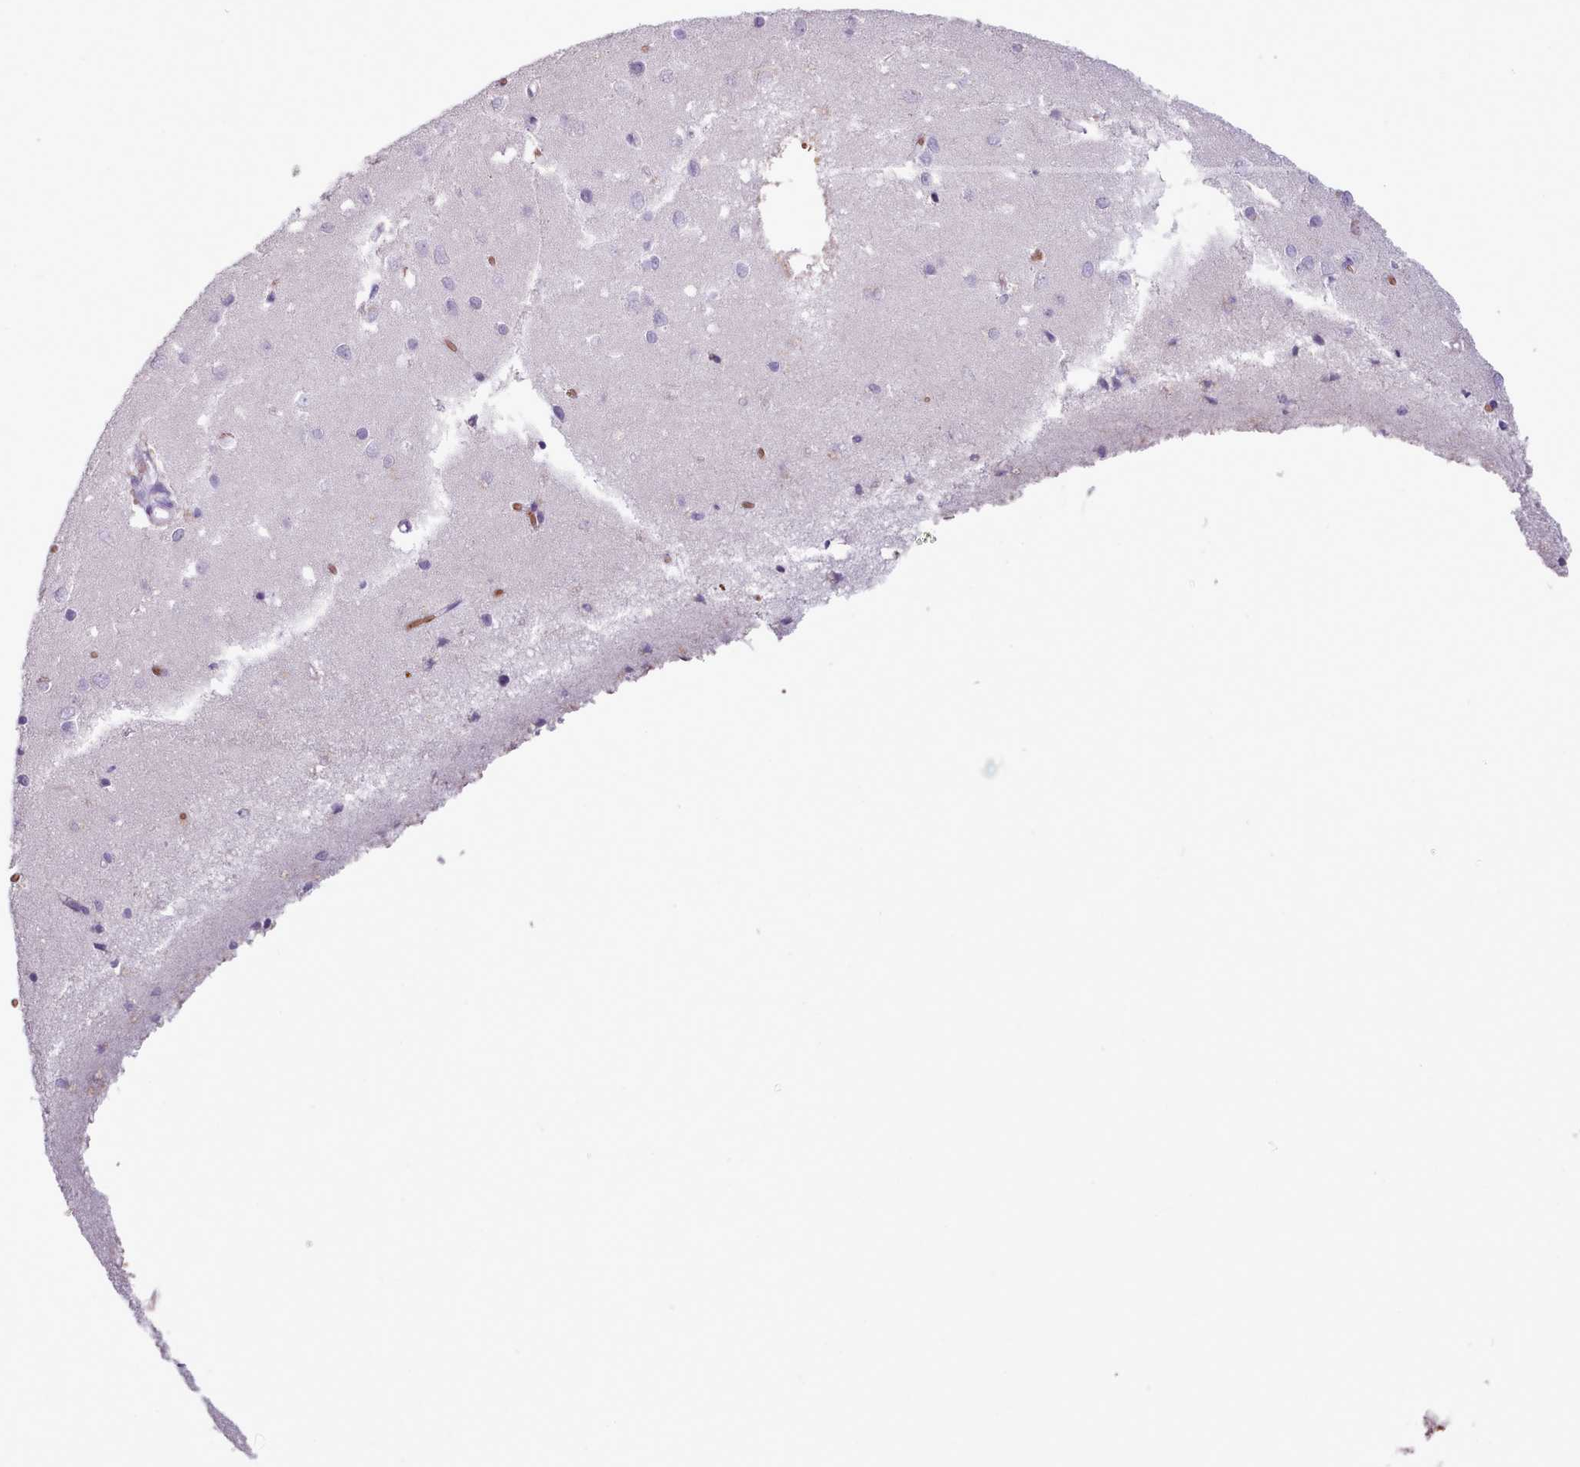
{"staining": {"intensity": "negative", "quantity": "none", "location": "none"}, "tissue": "cerebral cortex", "cell_type": "Endothelial cells", "image_type": "normal", "snomed": [{"axis": "morphology", "description": "Normal tissue, NOS"}, {"axis": "topography", "description": "Cerebral cortex"}], "caption": "This is a histopathology image of IHC staining of unremarkable cerebral cortex, which shows no positivity in endothelial cells. The staining is performed using DAB brown chromogen with nuclei counter-stained in using hematoxylin.", "gene": "AK4P3", "patient": {"sex": "female", "age": 64}}